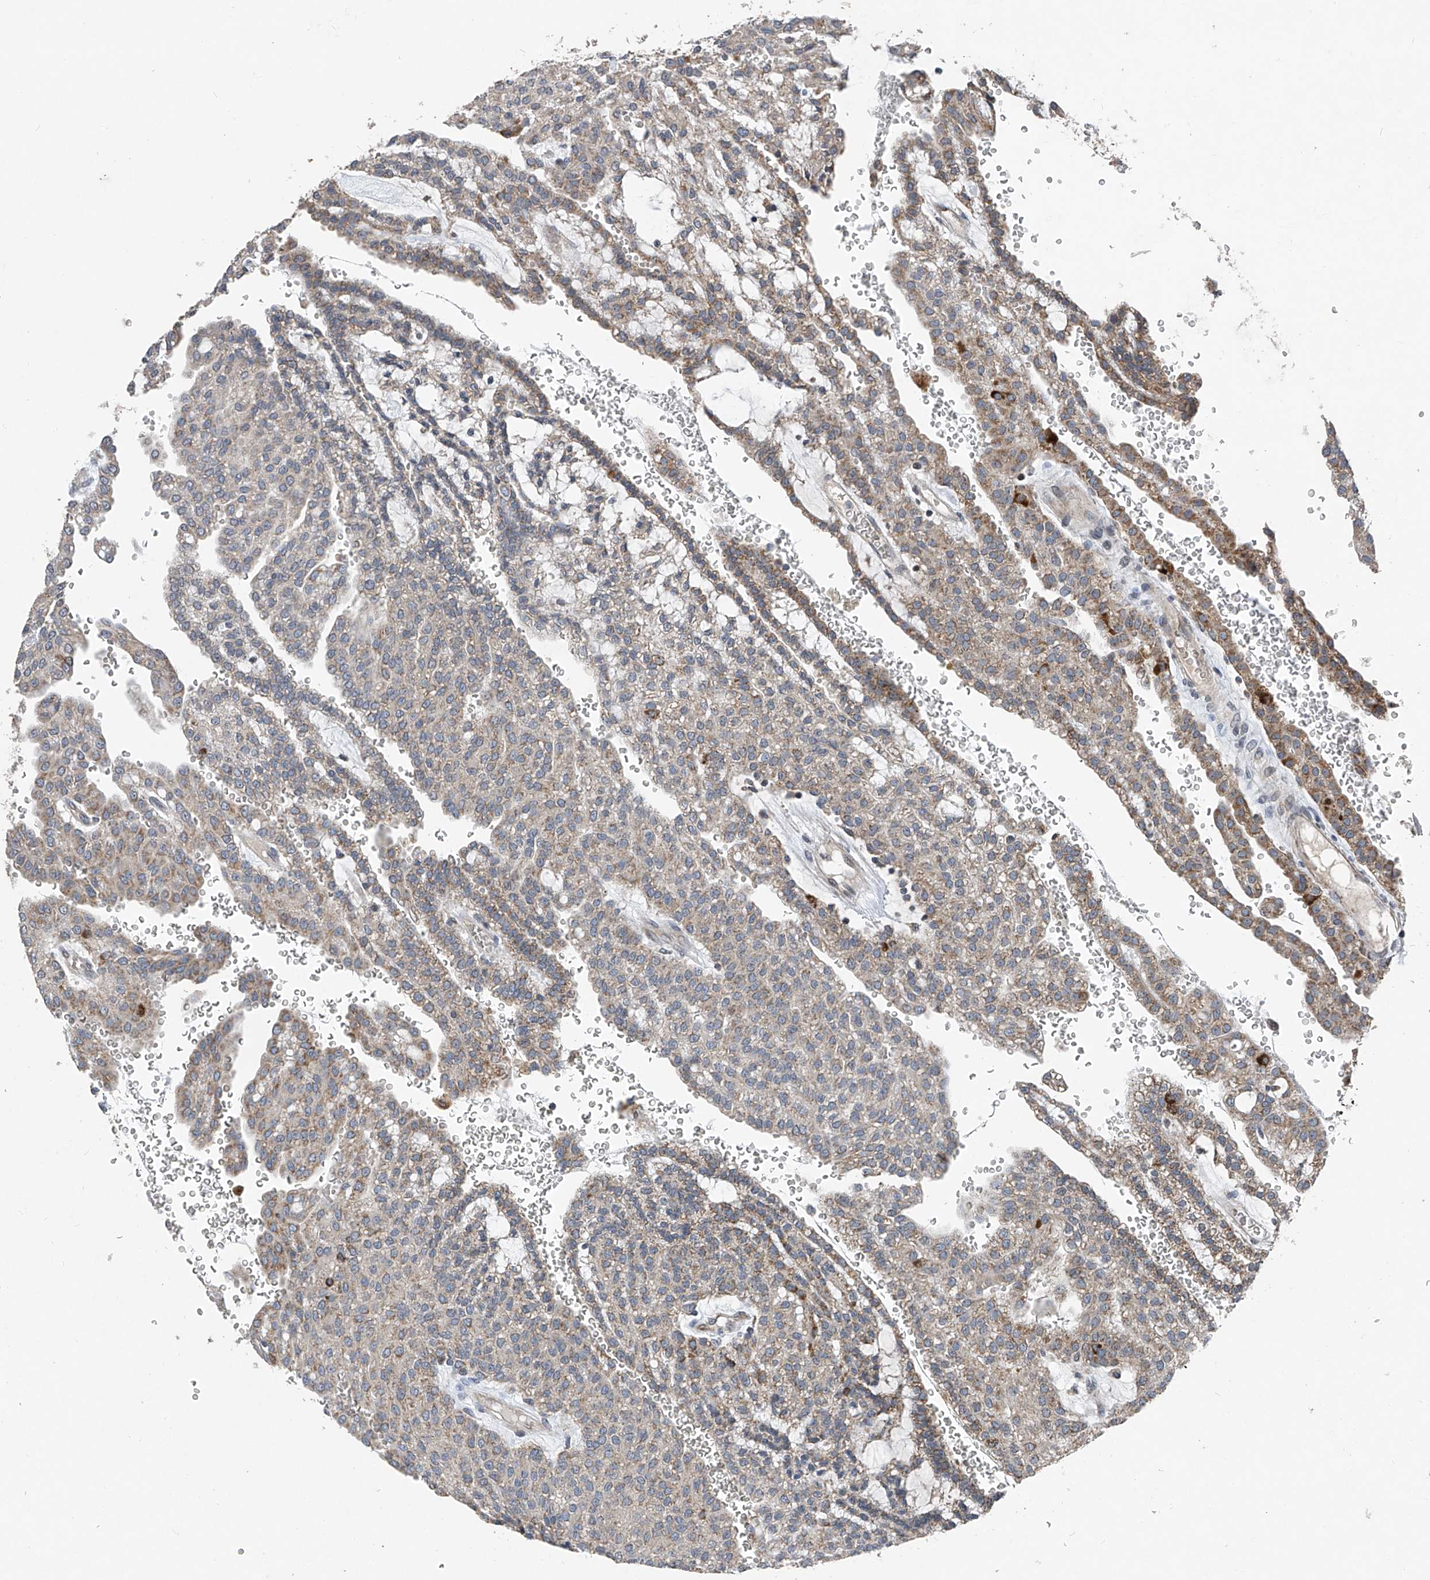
{"staining": {"intensity": "moderate", "quantity": ">75%", "location": "cytoplasmic/membranous"}, "tissue": "renal cancer", "cell_type": "Tumor cells", "image_type": "cancer", "snomed": [{"axis": "morphology", "description": "Adenocarcinoma, NOS"}, {"axis": "topography", "description": "Kidney"}], "caption": "A medium amount of moderate cytoplasmic/membranous positivity is identified in about >75% of tumor cells in adenocarcinoma (renal) tissue. The protein is stained brown, and the nuclei are stained in blue (DAB (3,3'-diaminobenzidine) IHC with brightfield microscopy, high magnification).", "gene": "BCKDHB", "patient": {"sex": "male", "age": 63}}